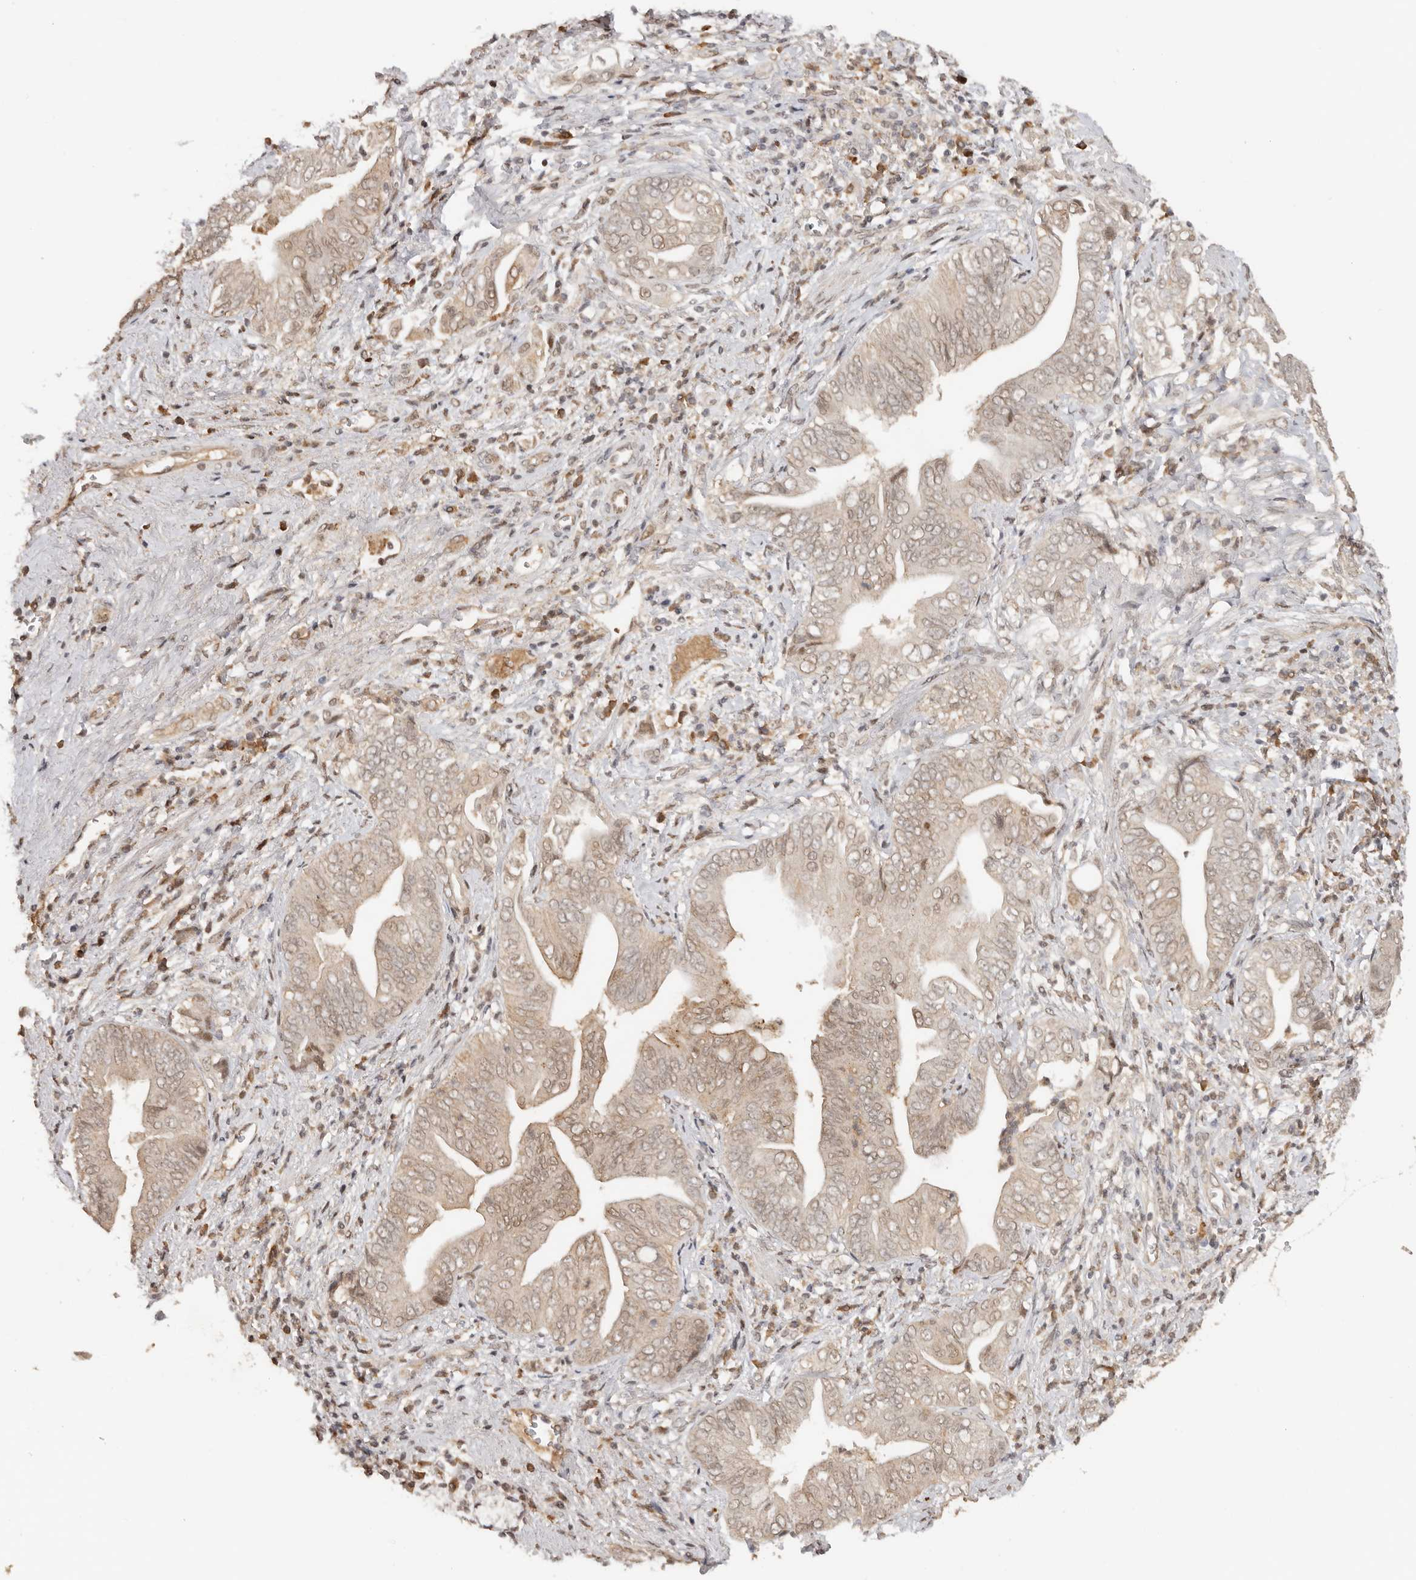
{"staining": {"intensity": "moderate", "quantity": ">75%", "location": "cytoplasmic/membranous,nuclear"}, "tissue": "pancreatic cancer", "cell_type": "Tumor cells", "image_type": "cancer", "snomed": [{"axis": "morphology", "description": "Adenocarcinoma, NOS"}, {"axis": "topography", "description": "Pancreas"}], "caption": "Pancreatic adenocarcinoma stained with a protein marker shows moderate staining in tumor cells.", "gene": "SEC14L1", "patient": {"sex": "male", "age": 75}}